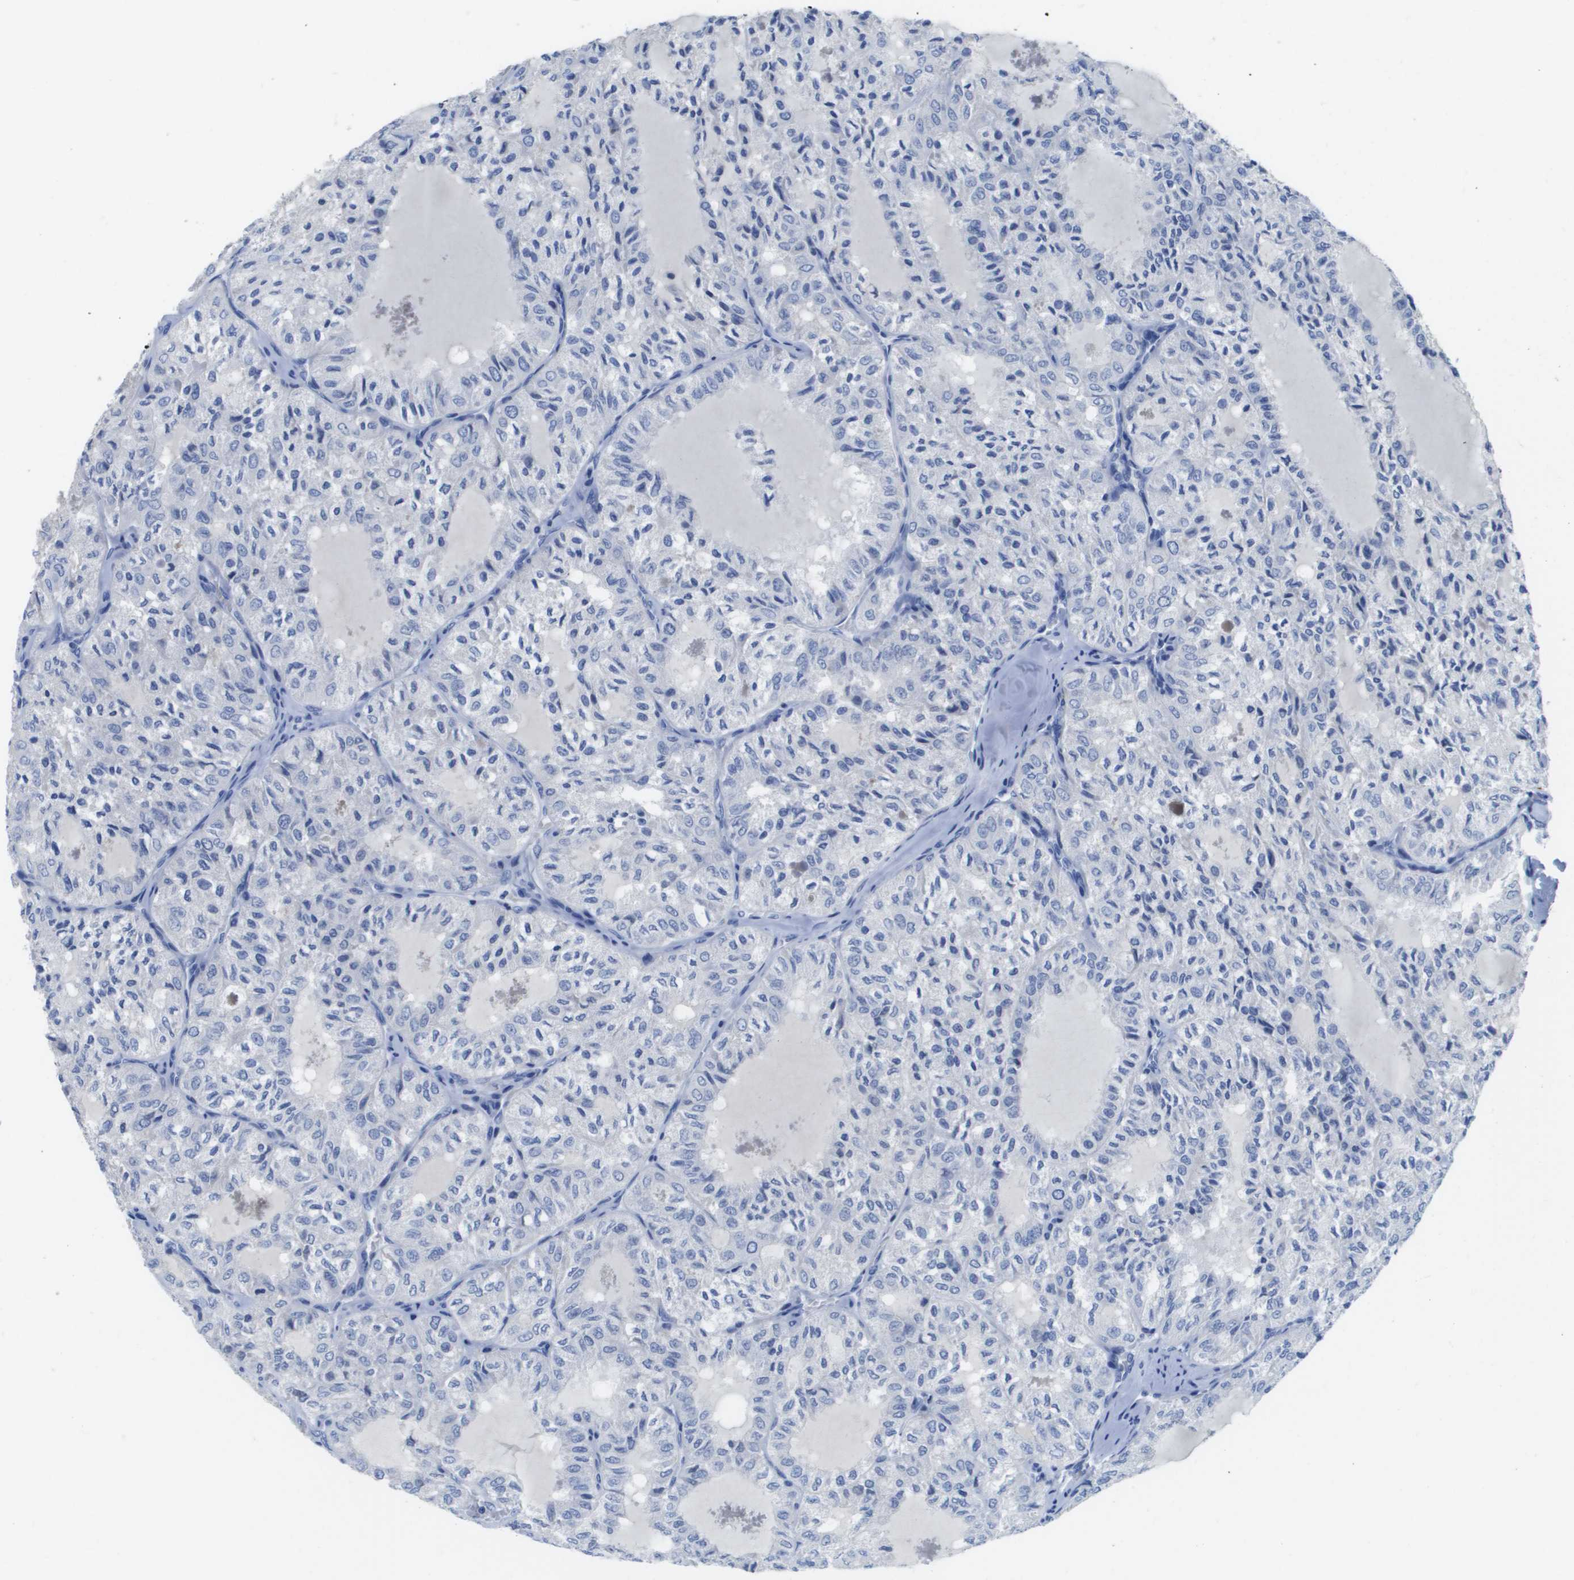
{"staining": {"intensity": "negative", "quantity": "none", "location": "none"}, "tissue": "thyroid cancer", "cell_type": "Tumor cells", "image_type": "cancer", "snomed": [{"axis": "morphology", "description": "Follicular adenoma carcinoma, NOS"}, {"axis": "topography", "description": "Thyroid gland"}], "caption": "DAB (3,3'-diaminobenzidine) immunohistochemical staining of thyroid follicular adenoma carcinoma displays no significant expression in tumor cells.", "gene": "MS4A1", "patient": {"sex": "male", "age": 75}}